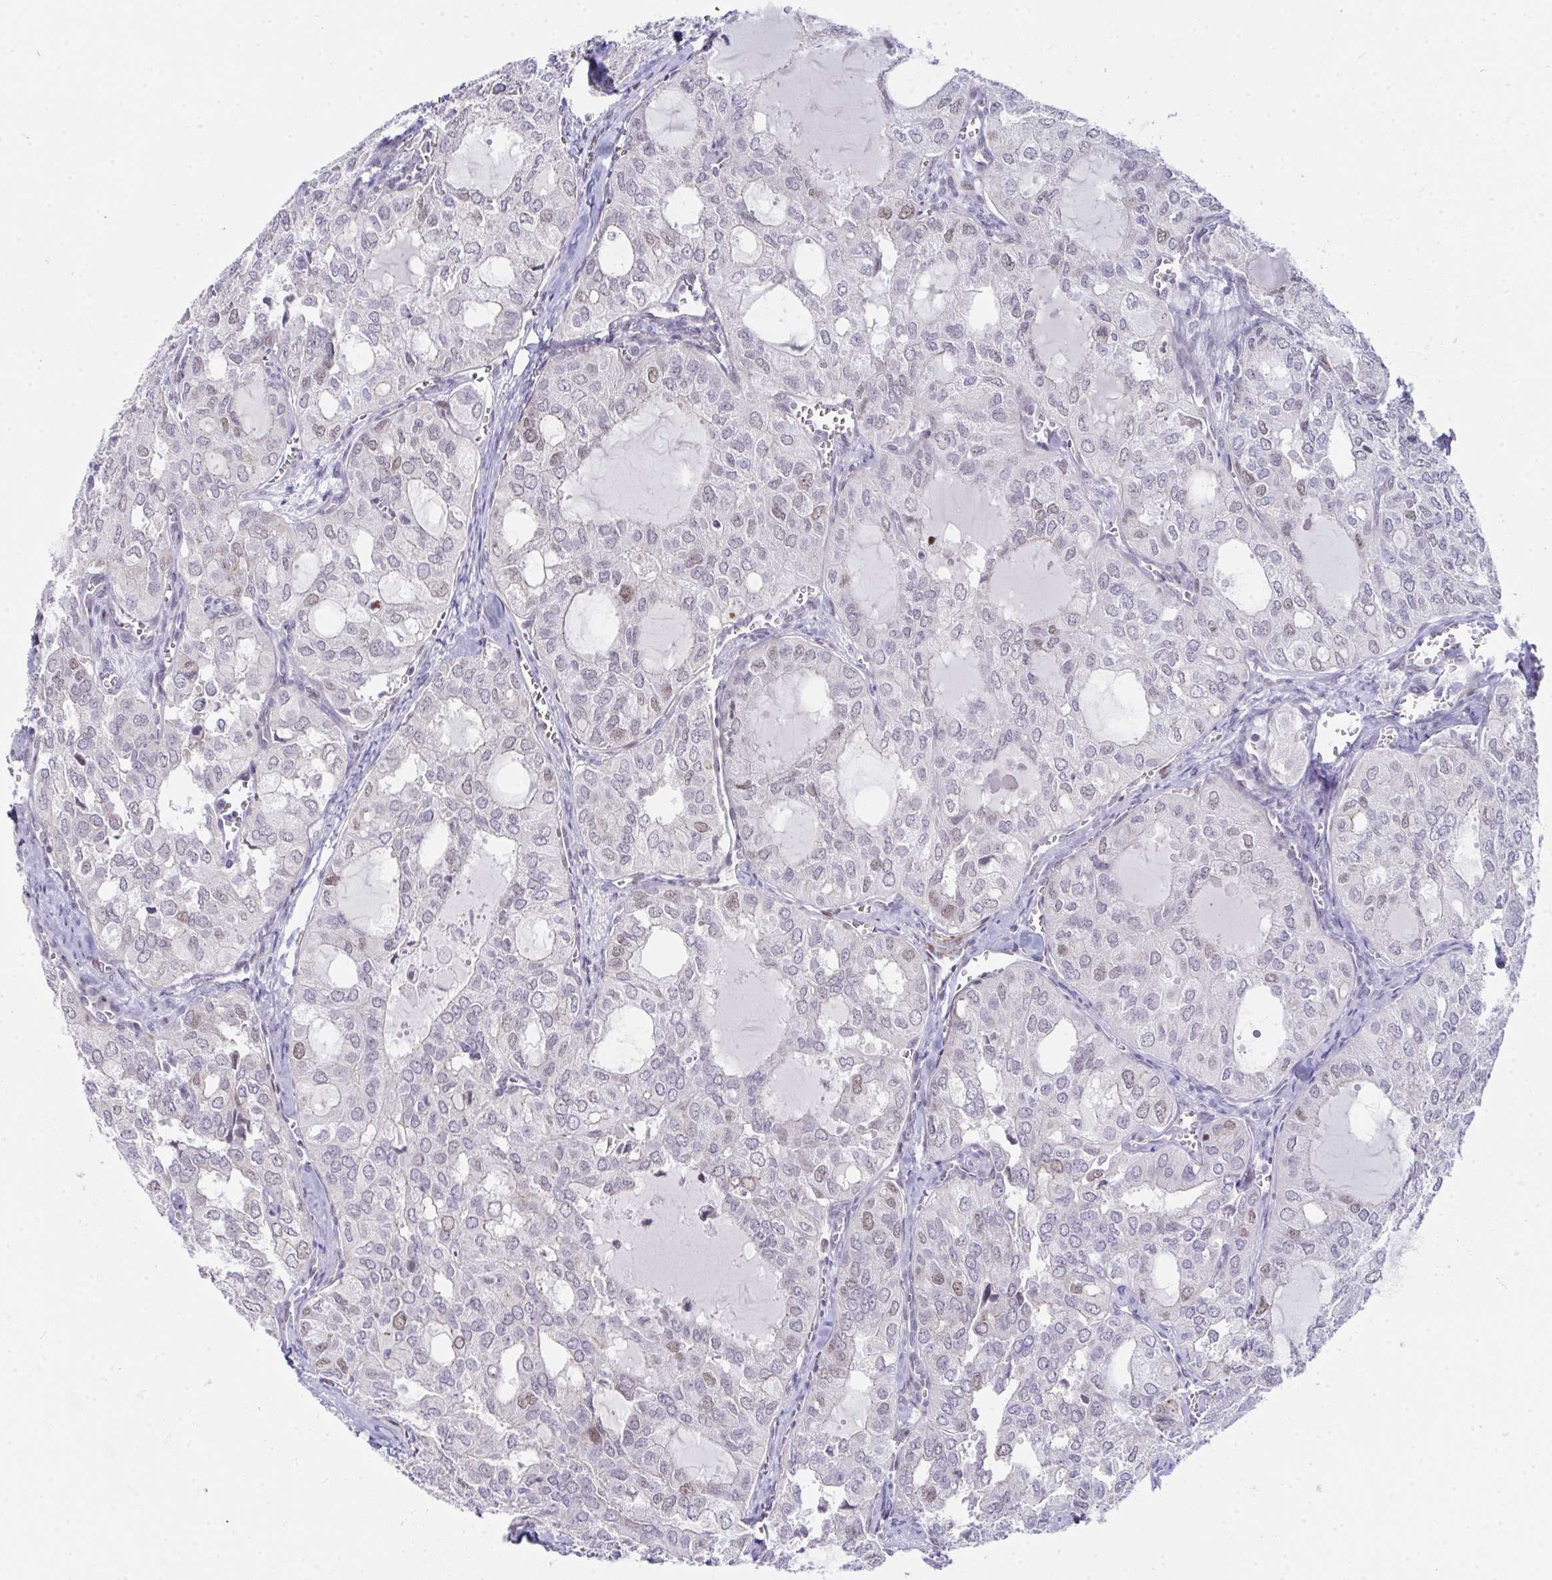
{"staining": {"intensity": "weak", "quantity": "<25%", "location": "nuclear"}, "tissue": "thyroid cancer", "cell_type": "Tumor cells", "image_type": "cancer", "snomed": [{"axis": "morphology", "description": "Follicular adenoma carcinoma, NOS"}, {"axis": "topography", "description": "Thyroid gland"}], "caption": "The immunohistochemistry (IHC) histopathology image has no significant positivity in tumor cells of follicular adenoma carcinoma (thyroid) tissue.", "gene": "GINS2", "patient": {"sex": "male", "age": 75}}